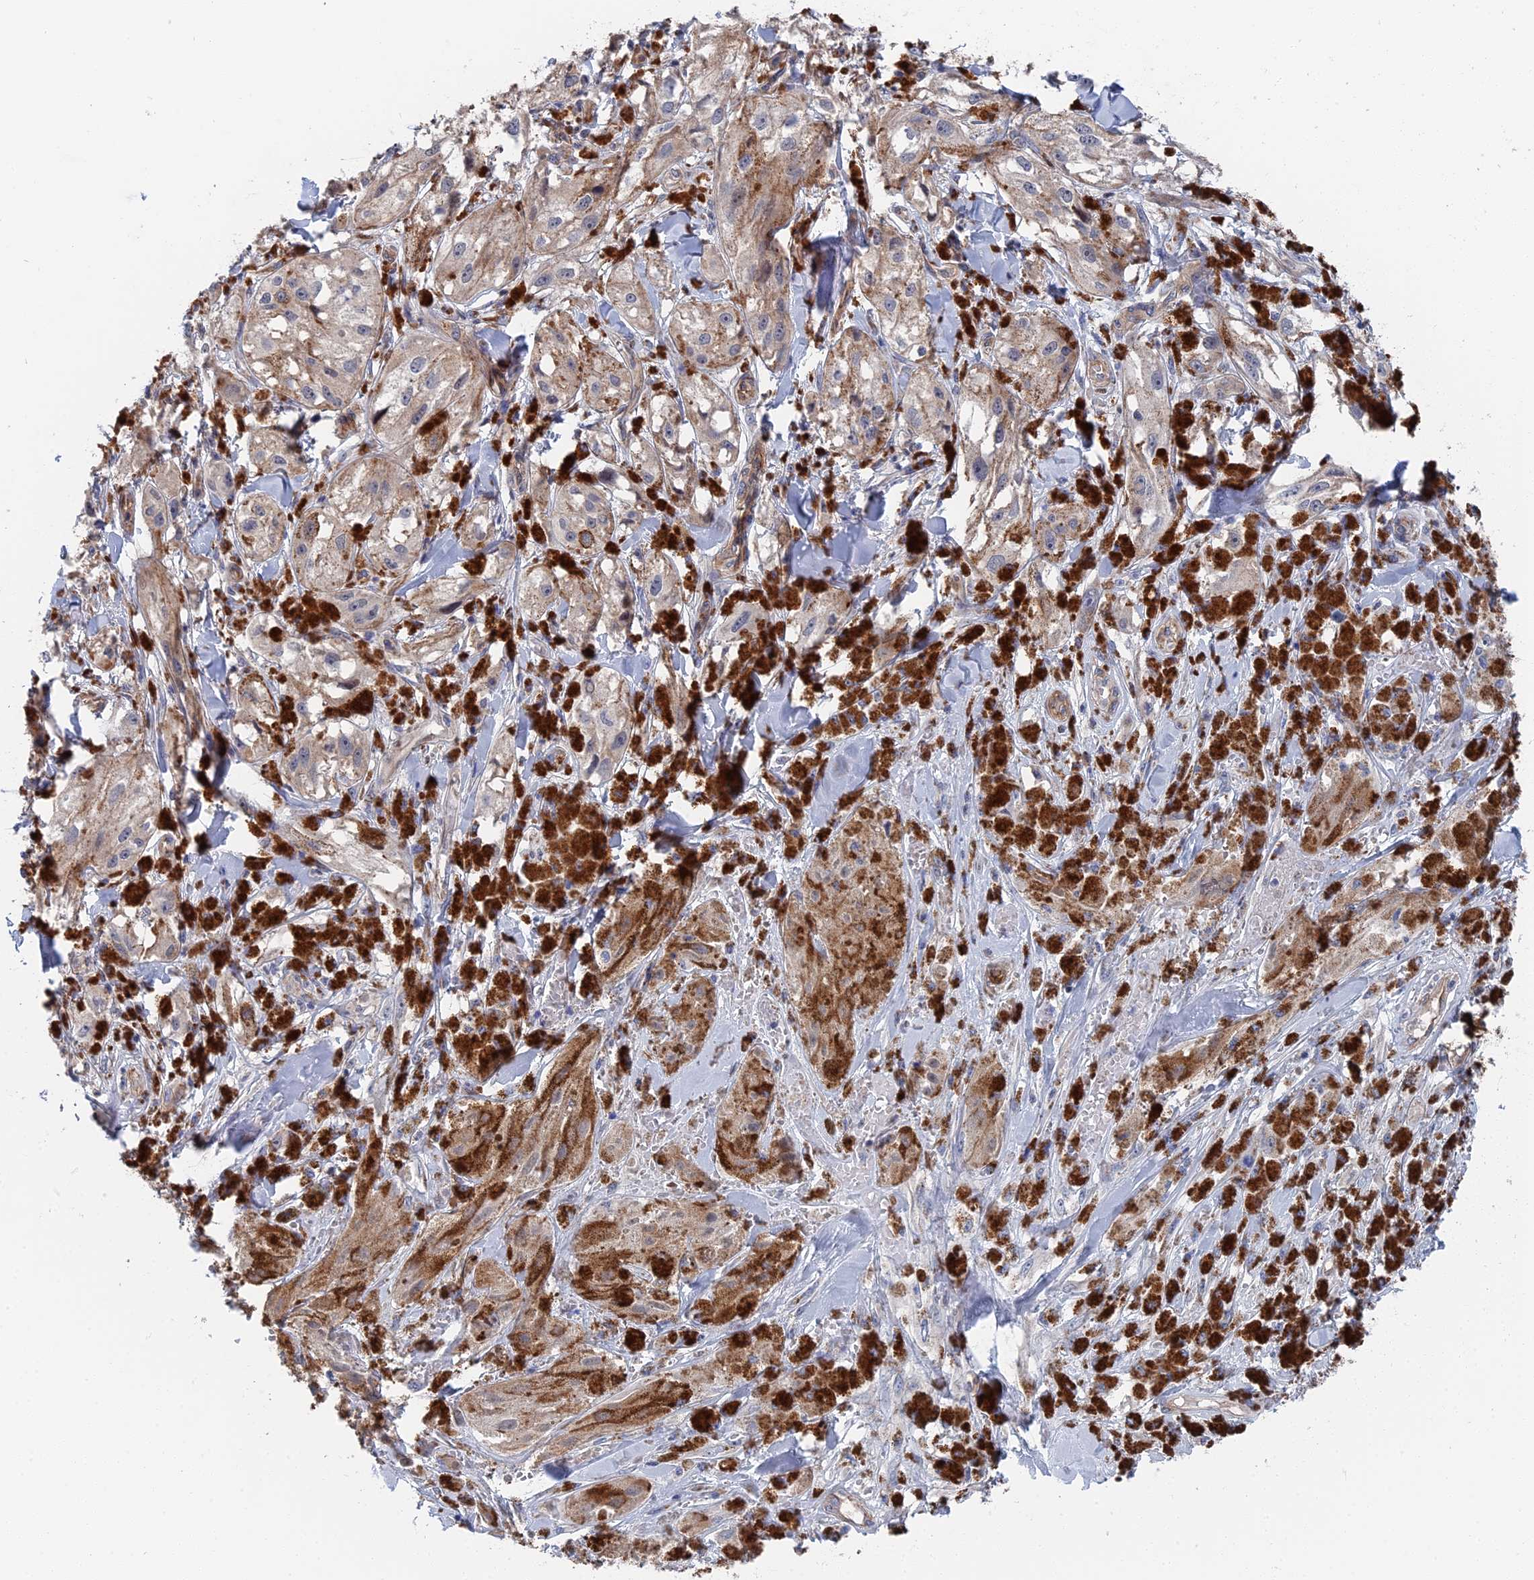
{"staining": {"intensity": "negative", "quantity": "none", "location": "none"}, "tissue": "melanoma", "cell_type": "Tumor cells", "image_type": "cancer", "snomed": [{"axis": "morphology", "description": "Malignant melanoma, NOS"}, {"axis": "topography", "description": "Skin"}], "caption": "IHC of human melanoma reveals no expression in tumor cells.", "gene": "MTHFSD", "patient": {"sex": "male", "age": 88}}